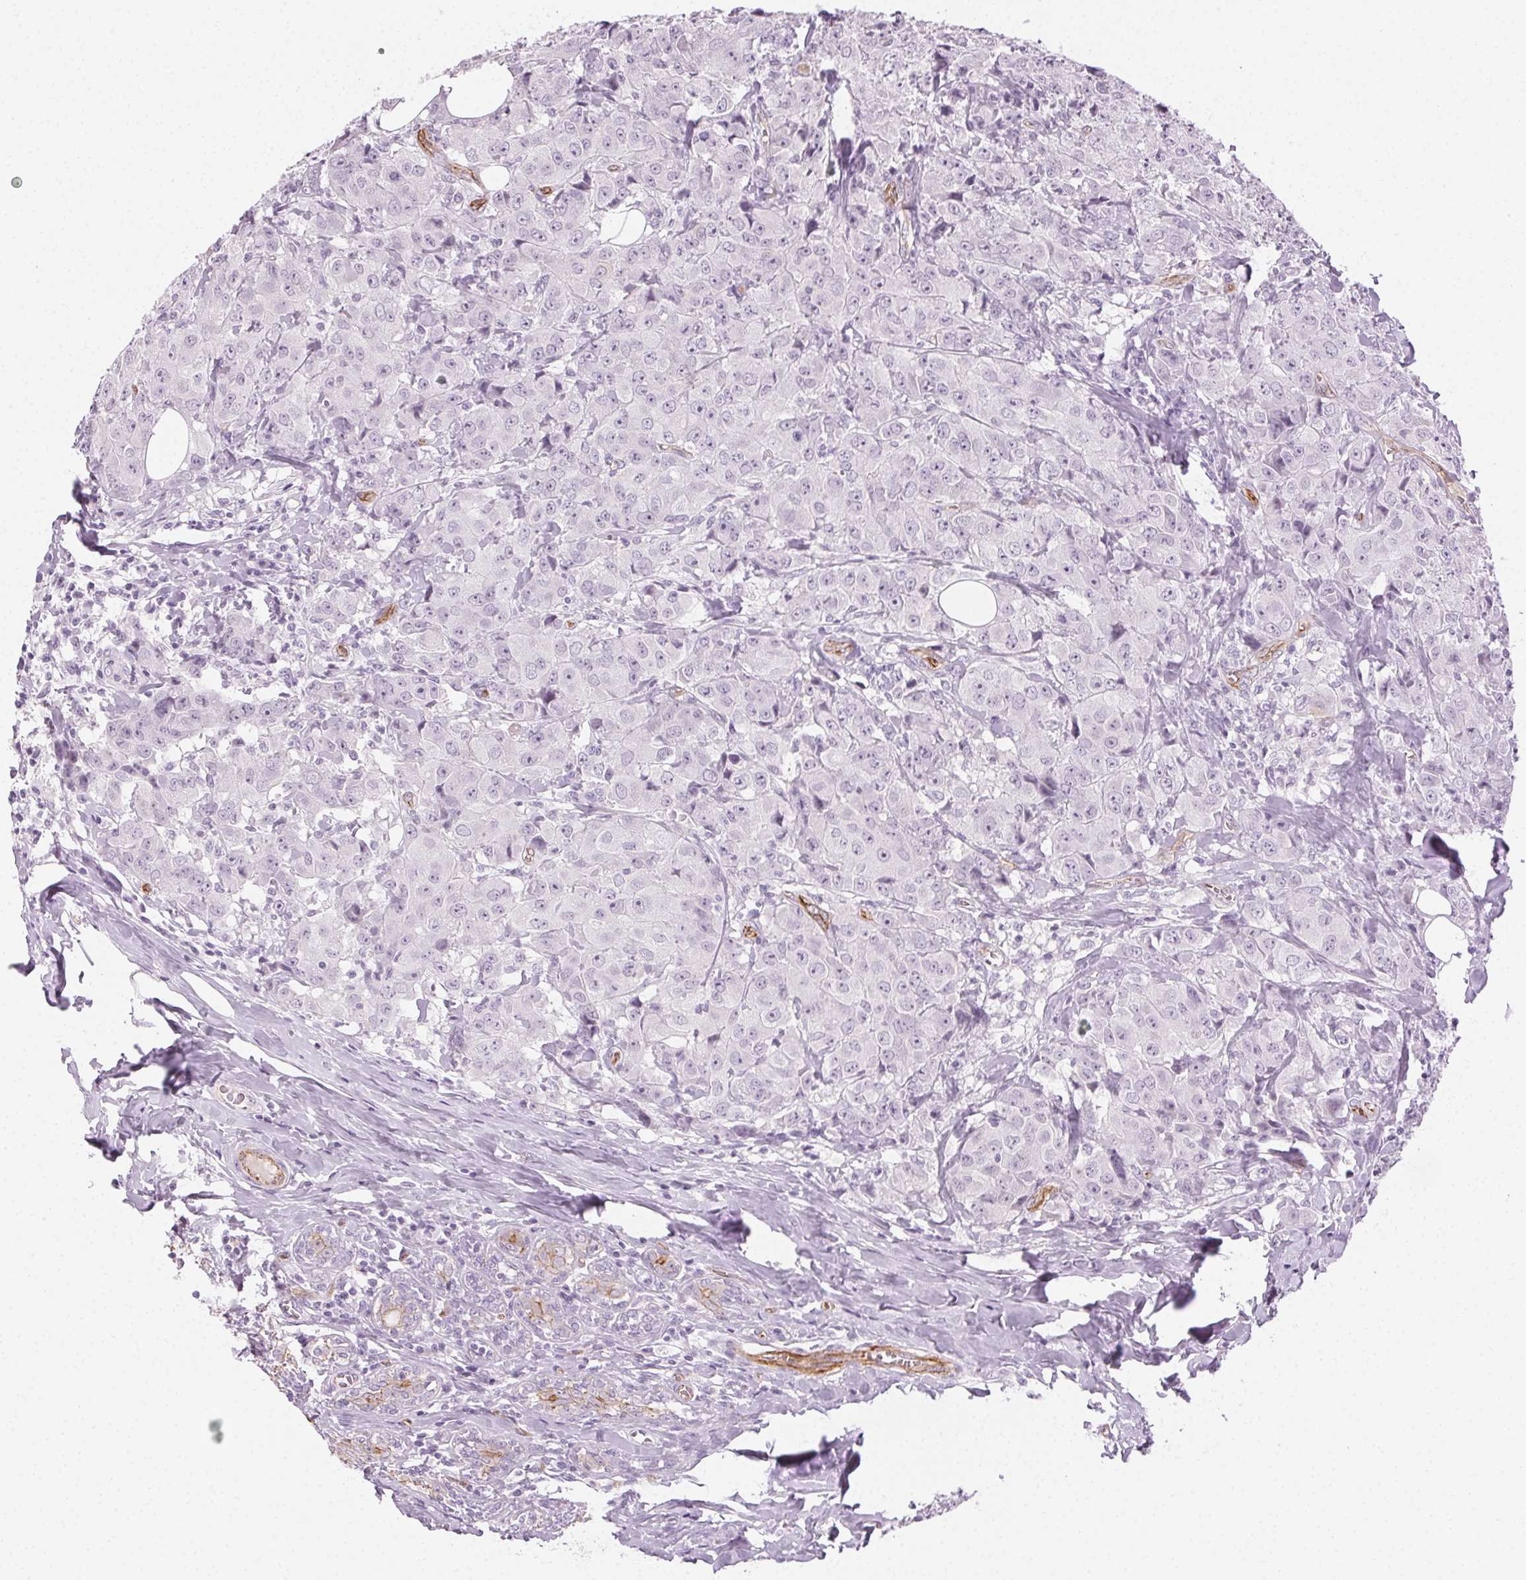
{"staining": {"intensity": "negative", "quantity": "none", "location": "none"}, "tissue": "breast cancer", "cell_type": "Tumor cells", "image_type": "cancer", "snomed": [{"axis": "morphology", "description": "Normal tissue, NOS"}, {"axis": "morphology", "description": "Duct carcinoma"}, {"axis": "topography", "description": "Breast"}], "caption": "Immunohistochemistry (IHC) photomicrograph of breast cancer stained for a protein (brown), which displays no positivity in tumor cells.", "gene": "AIF1L", "patient": {"sex": "female", "age": 43}}